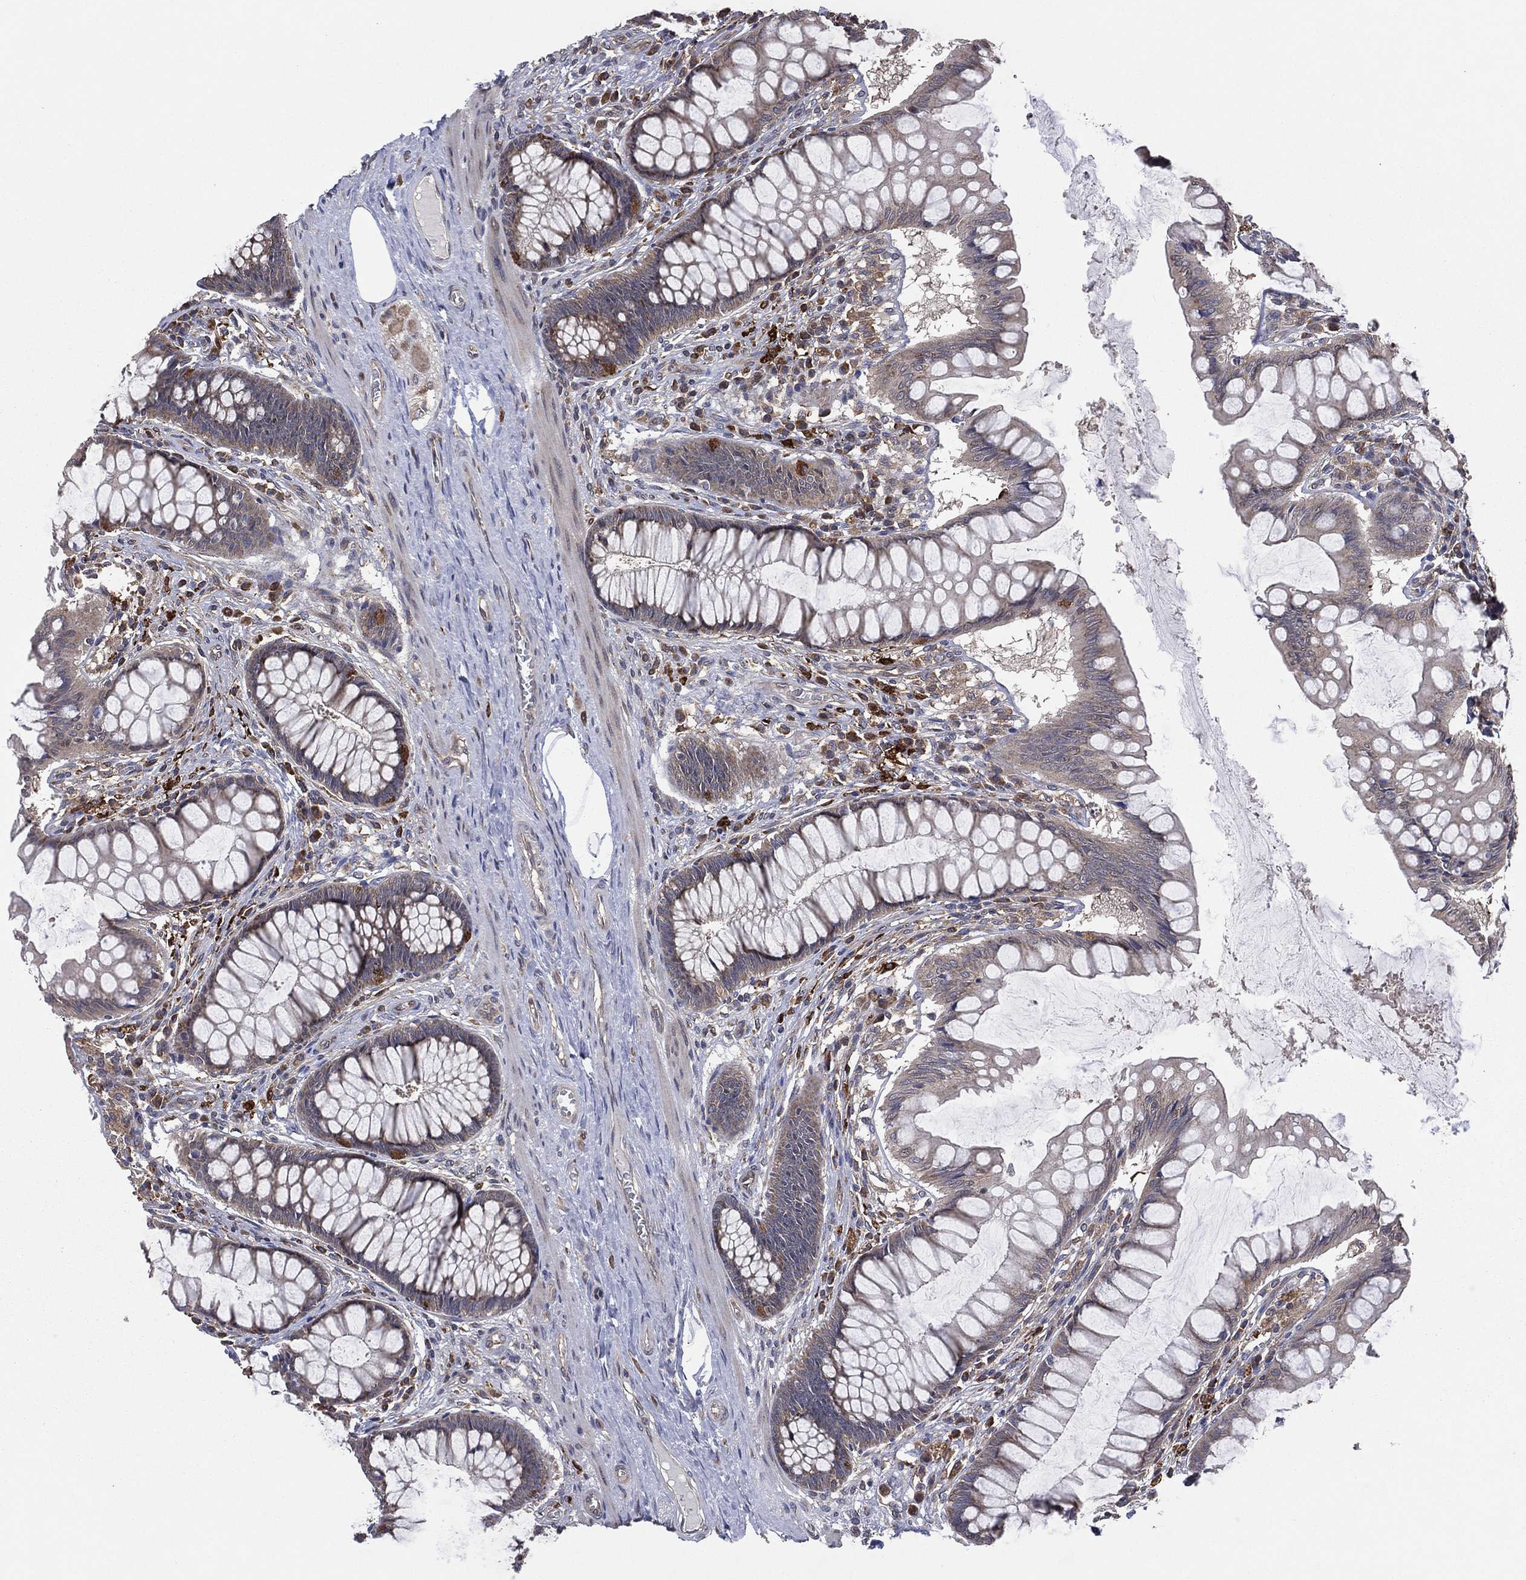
{"staining": {"intensity": "negative", "quantity": "none", "location": "none"}, "tissue": "colon", "cell_type": "Endothelial cells", "image_type": "normal", "snomed": [{"axis": "morphology", "description": "Normal tissue, NOS"}, {"axis": "topography", "description": "Colon"}], "caption": "IHC image of normal colon: colon stained with DAB reveals no significant protein positivity in endothelial cells. Nuclei are stained in blue.", "gene": "C2orf76", "patient": {"sex": "female", "age": 65}}